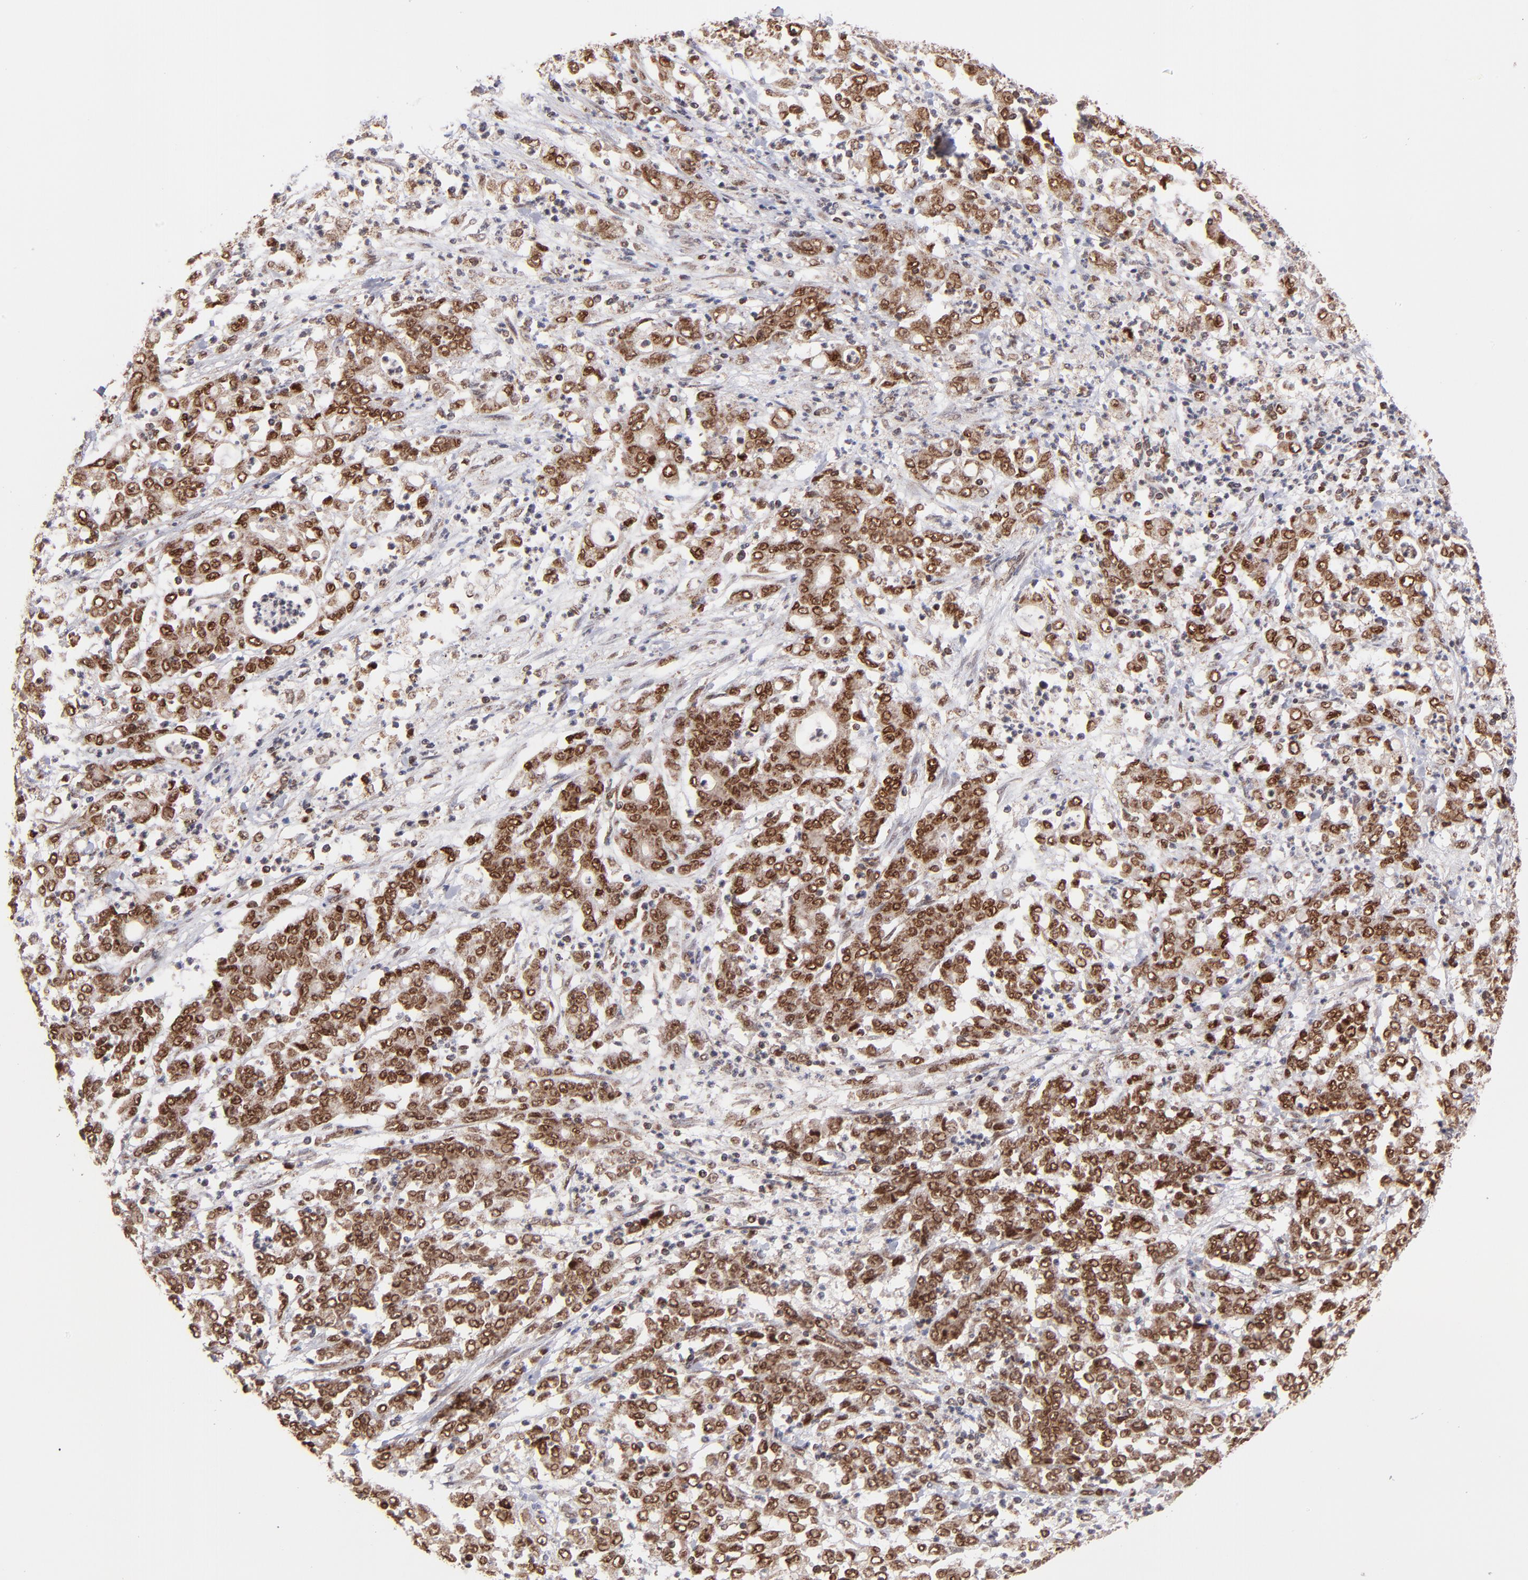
{"staining": {"intensity": "moderate", "quantity": ">75%", "location": "cytoplasmic/membranous,nuclear"}, "tissue": "stomach cancer", "cell_type": "Tumor cells", "image_type": "cancer", "snomed": [{"axis": "morphology", "description": "Adenocarcinoma, NOS"}, {"axis": "topography", "description": "Stomach, lower"}], "caption": "Moderate cytoplasmic/membranous and nuclear expression for a protein is appreciated in approximately >75% of tumor cells of stomach cancer (adenocarcinoma) using IHC.", "gene": "TOP1MT", "patient": {"sex": "female", "age": 71}}